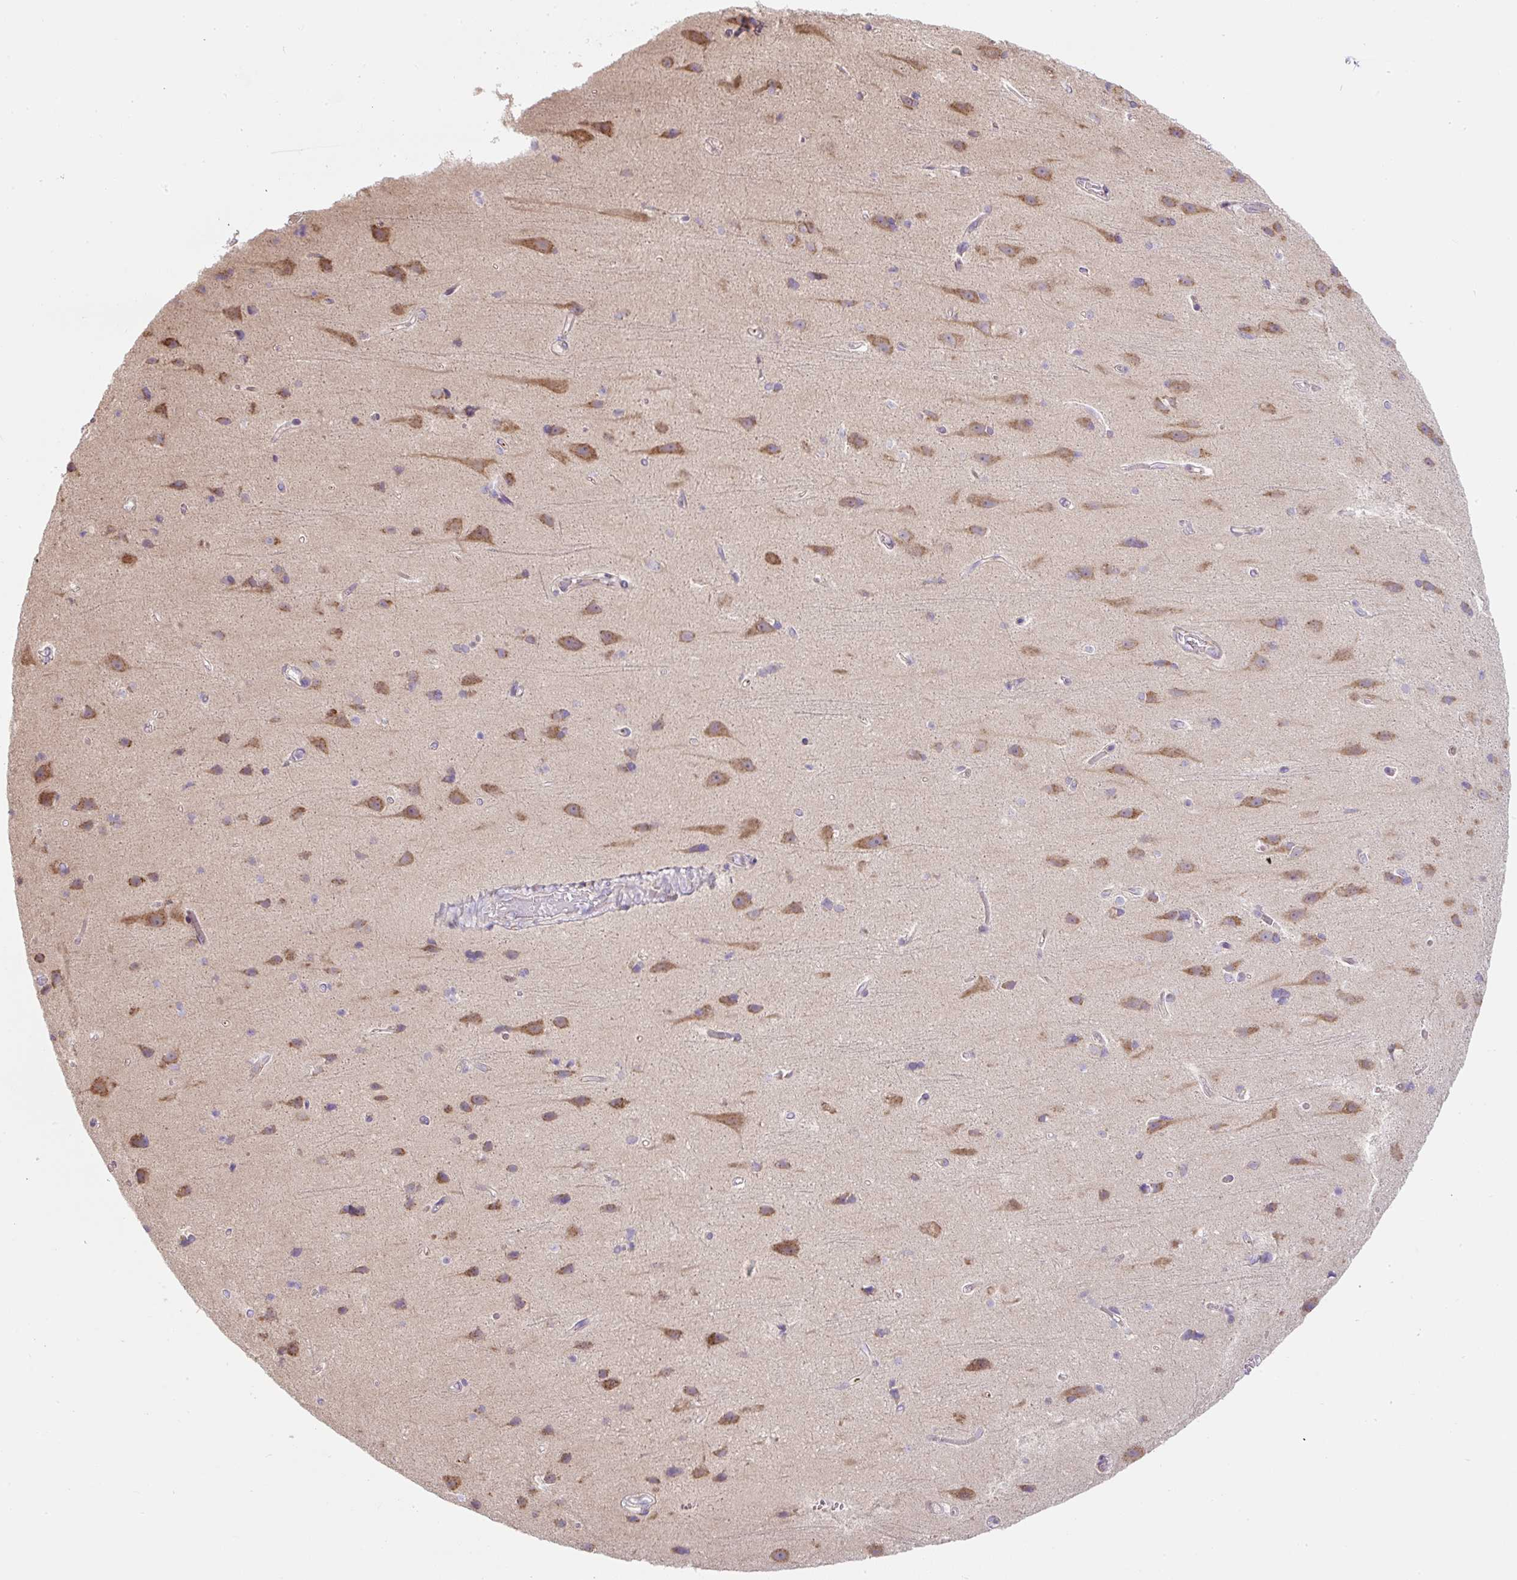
{"staining": {"intensity": "negative", "quantity": "none", "location": "none"}, "tissue": "cerebral cortex", "cell_type": "Endothelial cells", "image_type": "normal", "snomed": [{"axis": "morphology", "description": "Normal tissue, NOS"}, {"axis": "topography", "description": "Cerebral cortex"}], "caption": "This histopathology image is of benign cerebral cortex stained with immunohistochemistry to label a protein in brown with the nuclei are counter-stained blue. There is no positivity in endothelial cells. (DAB immunohistochemistry (IHC) visualized using brightfield microscopy, high magnification).", "gene": "MLX", "patient": {"sex": "male", "age": 37}}